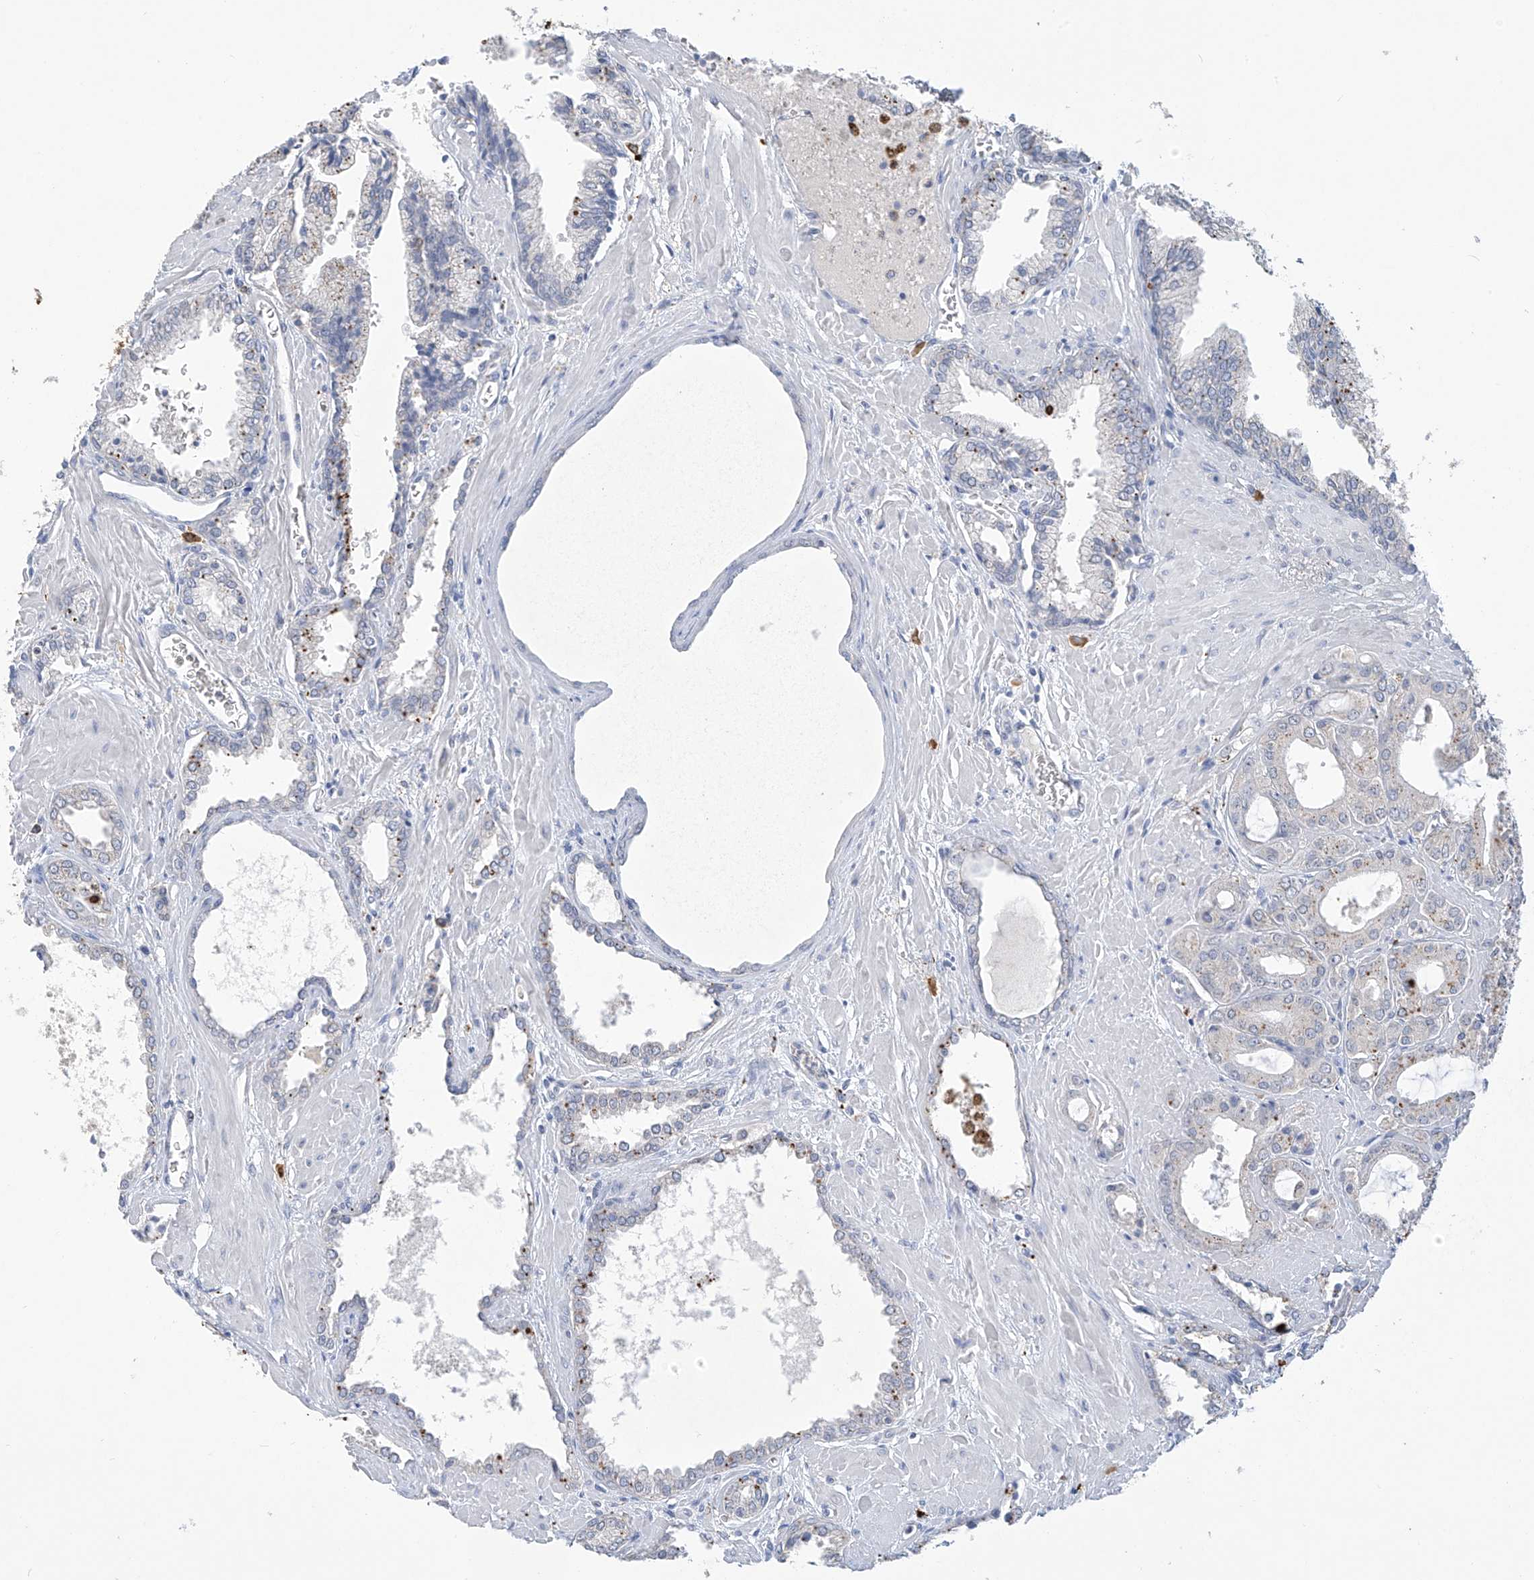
{"staining": {"intensity": "negative", "quantity": "none", "location": "none"}, "tissue": "prostate cancer", "cell_type": "Tumor cells", "image_type": "cancer", "snomed": [{"axis": "morphology", "description": "Adenocarcinoma, Low grade"}, {"axis": "topography", "description": "Prostate"}], "caption": "DAB immunohistochemical staining of human prostate low-grade adenocarcinoma shows no significant positivity in tumor cells.", "gene": "OGT", "patient": {"sex": "male", "age": 67}}